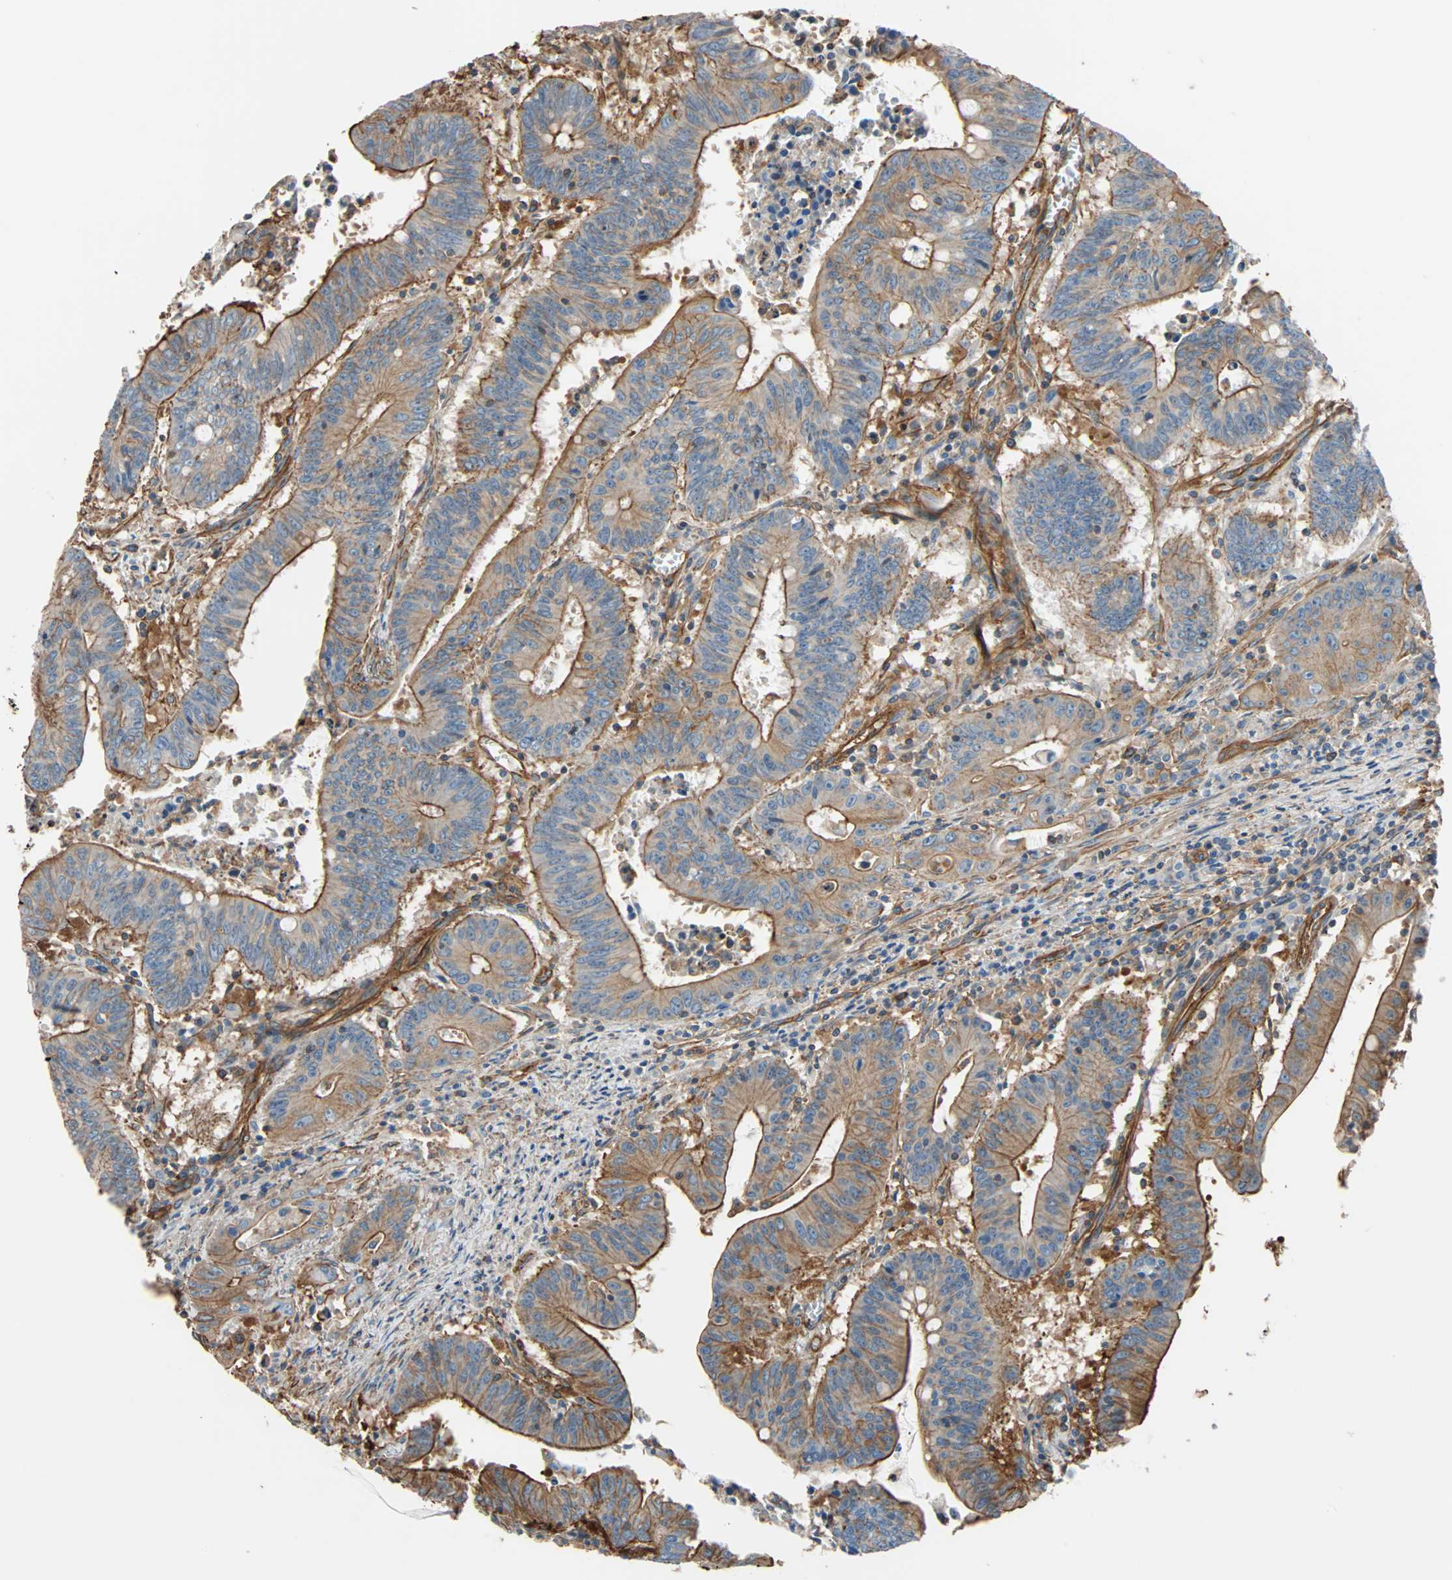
{"staining": {"intensity": "moderate", "quantity": ">75%", "location": "cytoplasmic/membranous"}, "tissue": "colorectal cancer", "cell_type": "Tumor cells", "image_type": "cancer", "snomed": [{"axis": "morphology", "description": "Adenocarcinoma, NOS"}, {"axis": "topography", "description": "Colon"}], "caption": "Colorectal adenocarcinoma stained with a brown dye exhibits moderate cytoplasmic/membranous positive expression in about >75% of tumor cells.", "gene": "GALNT10", "patient": {"sex": "male", "age": 45}}